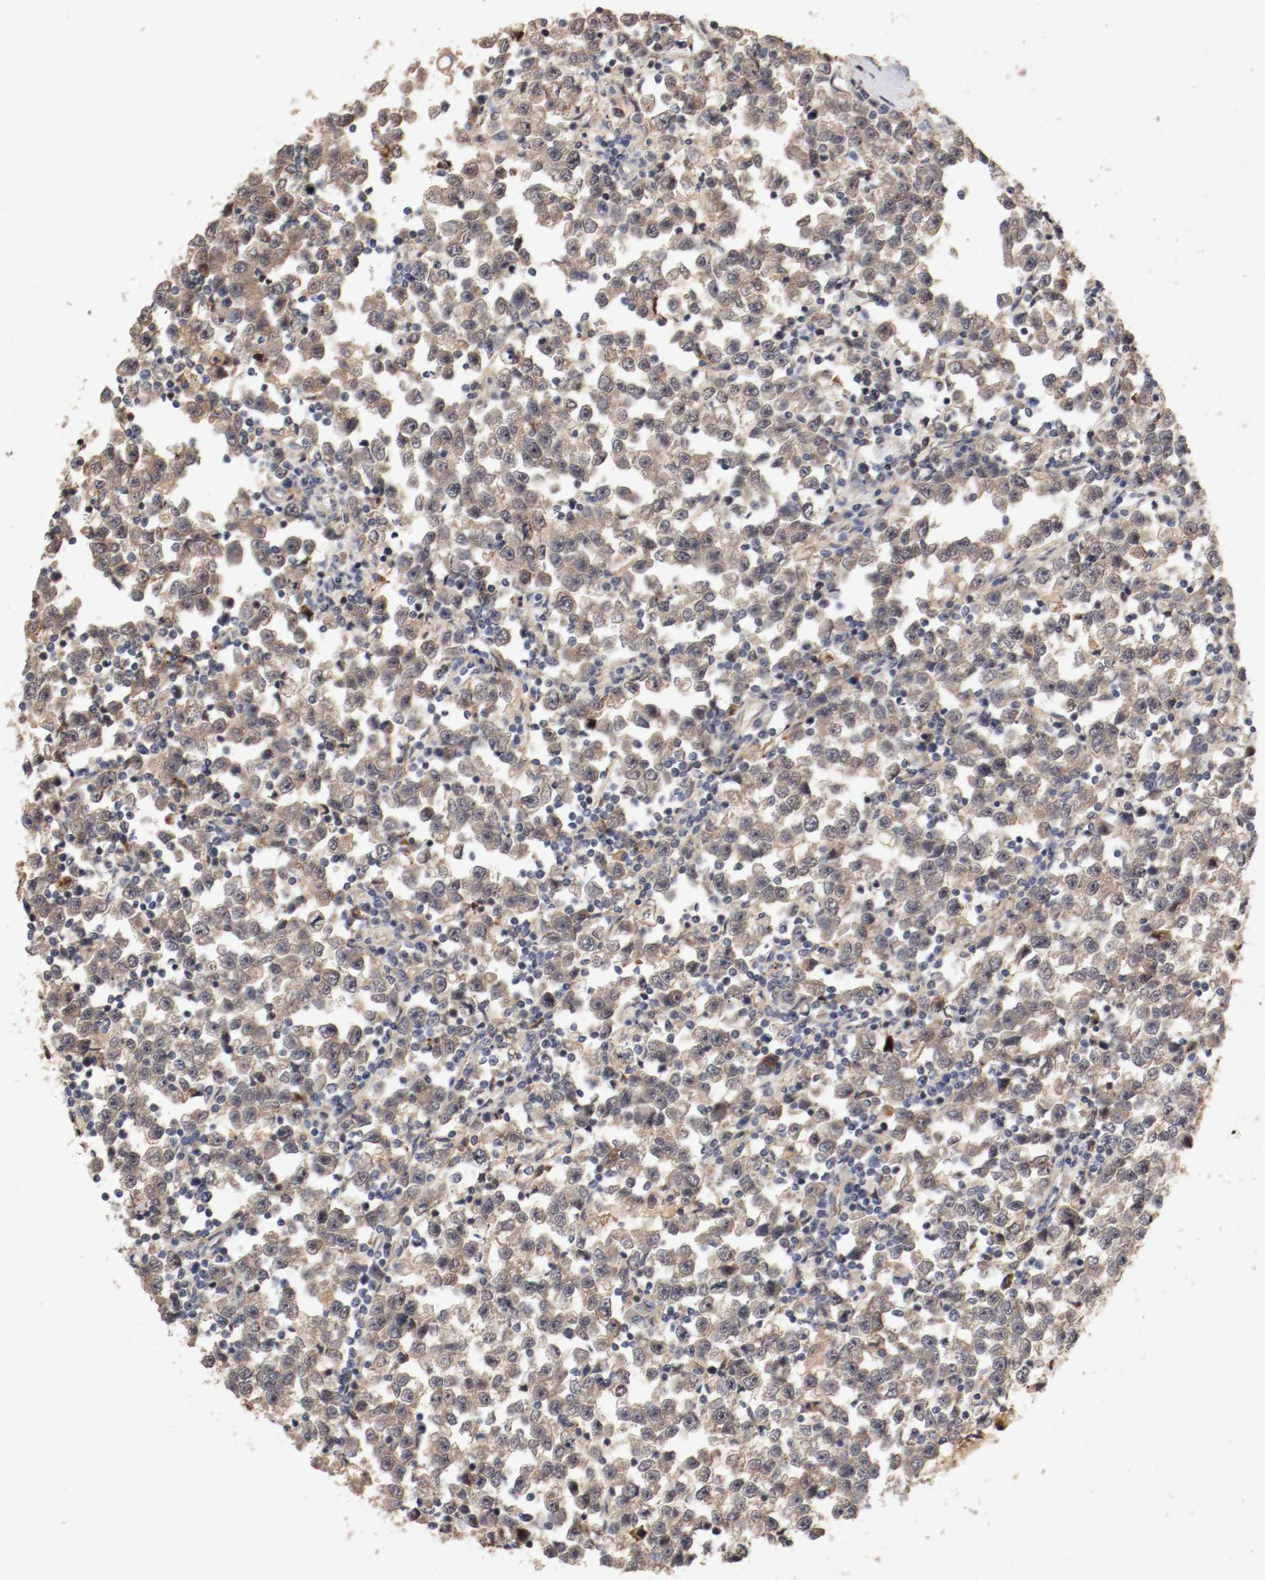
{"staining": {"intensity": "weak", "quantity": ">75%", "location": "cytoplasmic/membranous"}, "tissue": "testis cancer", "cell_type": "Tumor cells", "image_type": "cancer", "snomed": [{"axis": "morphology", "description": "Seminoma, NOS"}, {"axis": "topography", "description": "Testis"}], "caption": "Immunohistochemistry (IHC) staining of testis seminoma, which exhibits low levels of weak cytoplasmic/membranous staining in about >75% of tumor cells indicating weak cytoplasmic/membranous protein positivity. The staining was performed using DAB (3,3'-diaminobenzidine) (brown) for protein detection and nuclei were counterstained in hematoxylin (blue).", "gene": "TNFRSF1B", "patient": {"sex": "male", "age": 43}}